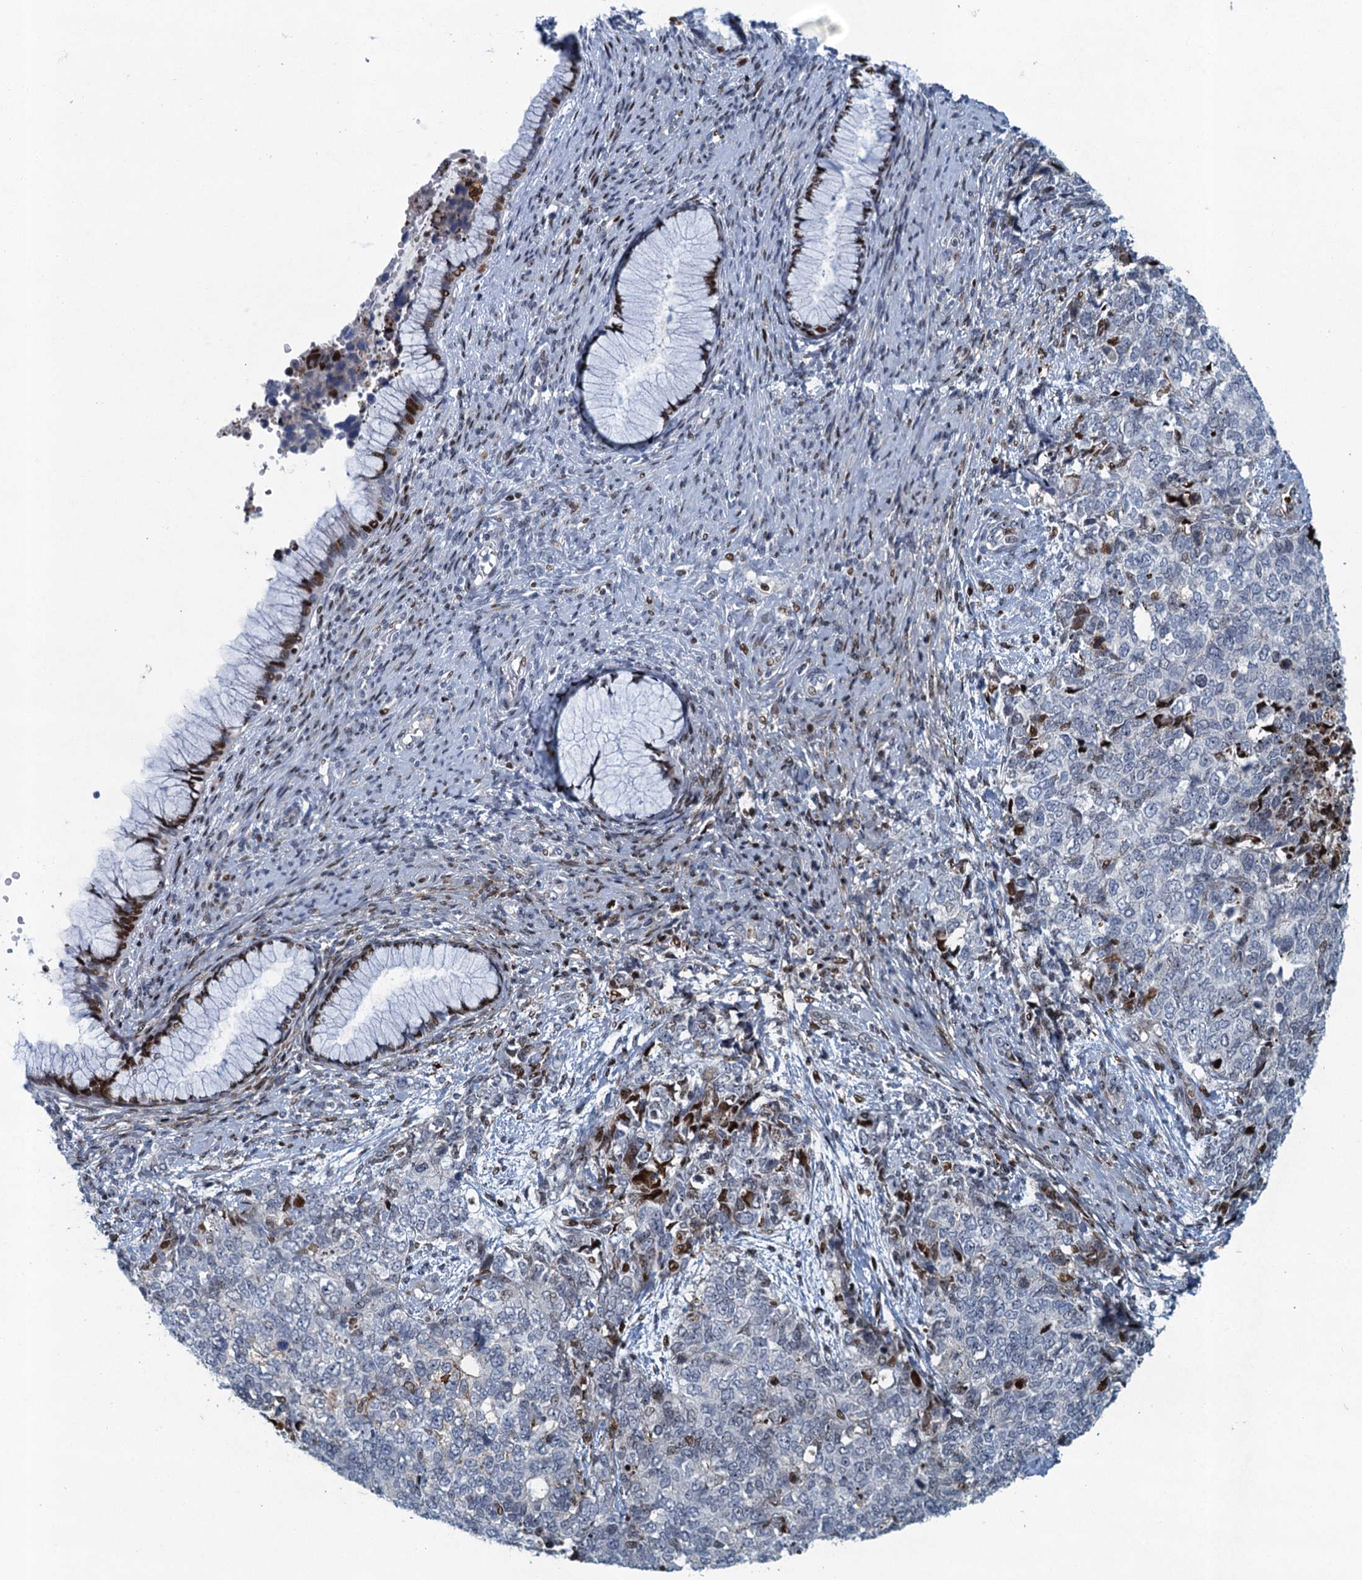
{"staining": {"intensity": "weak", "quantity": "<25%", "location": "nuclear"}, "tissue": "cervical cancer", "cell_type": "Tumor cells", "image_type": "cancer", "snomed": [{"axis": "morphology", "description": "Squamous cell carcinoma, NOS"}, {"axis": "topography", "description": "Cervix"}], "caption": "High magnification brightfield microscopy of cervical cancer (squamous cell carcinoma) stained with DAB (brown) and counterstained with hematoxylin (blue): tumor cells show no significant staining.", "gene": "ANKRD13D", "patient": {"sex": "female", "age": 63}}